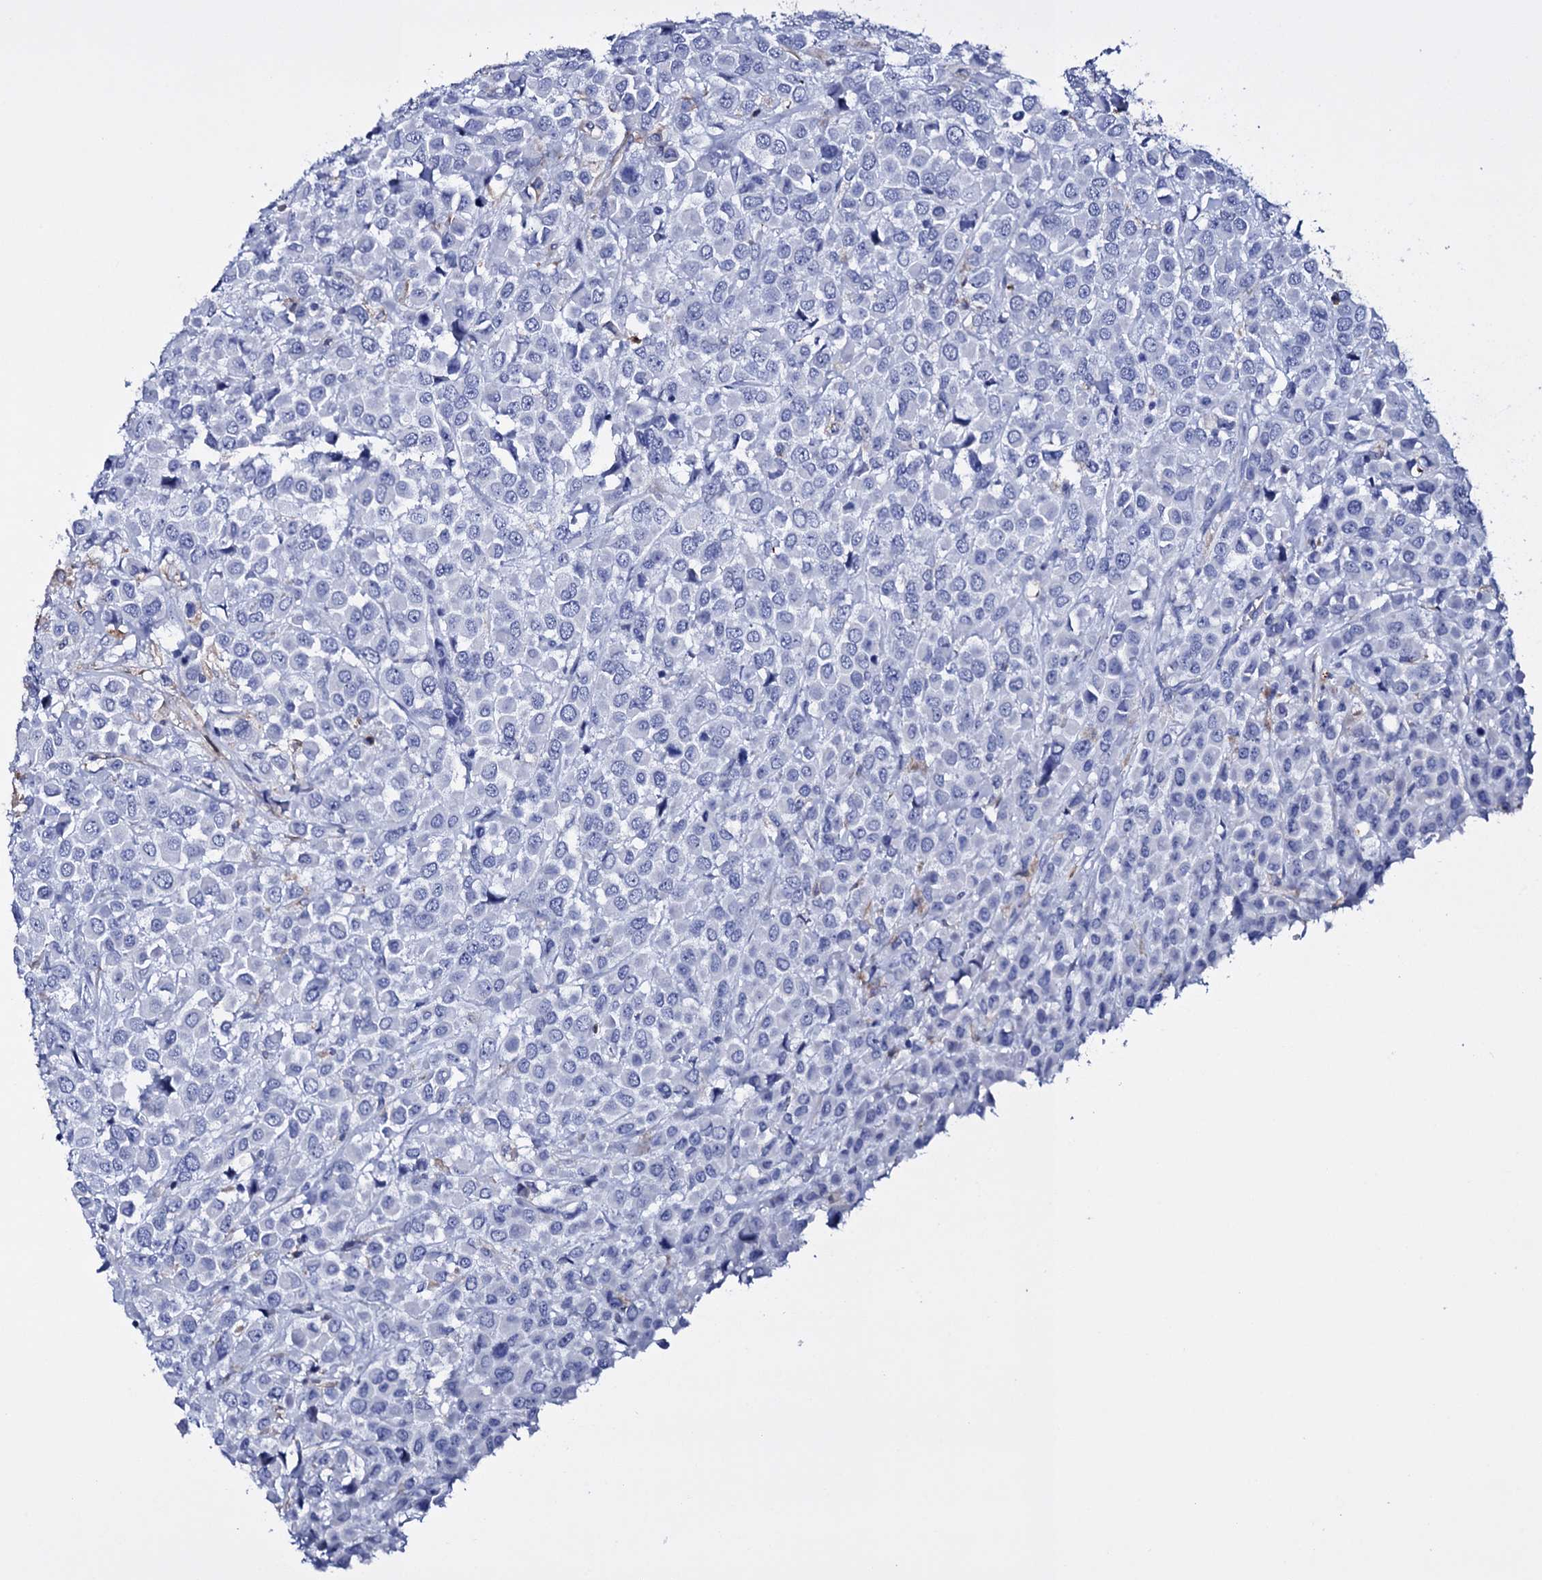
{"staining": {"intensity": "negative", "quantity": "none", "location": "none"}, "tissue": "breast cancer", "cell_type": "Tumor cells", "image_type": "cancer", "snomed": [{"axis": "morphology", "description": "Duct carcinoma"}, {"axis": "topography", "description": "Breast"}], "caption": "Immunohistochemistry (IHC) photomicrograph of breast cancer stained for a protein (brown), which demonstrates no expression in tumor cells. The staining was performed using DAB to visualize the protein expression in brown, while the nuclei were stained in blue with hematoxylin (Magnification: 20x).", "gene": "ITPRID2", "patient": {"sex": "female", "age": 61}}